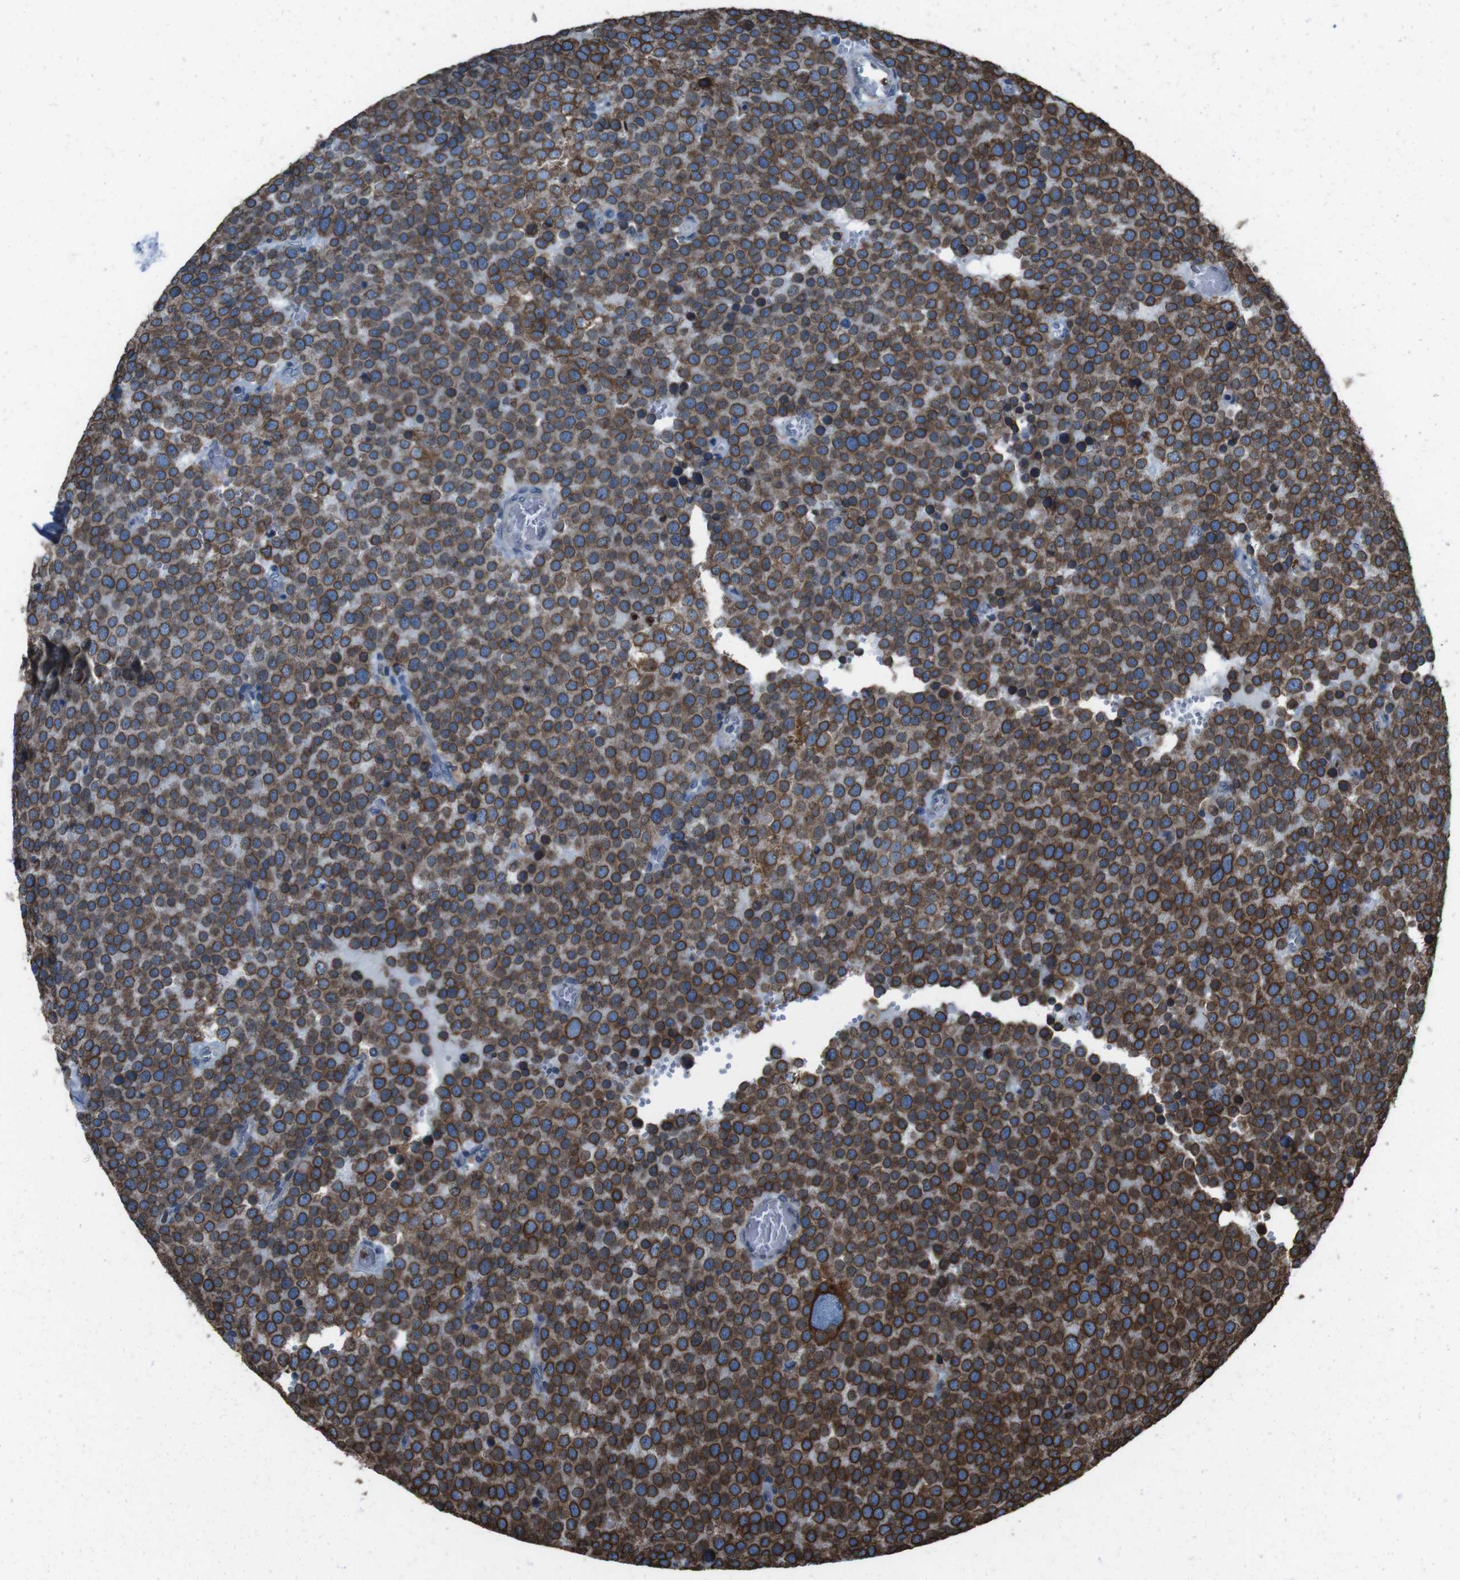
{"staining": {"intensity": "moderate", "quantity": ">75%", "location": "cytoplasmic/membranous,nuclear"}, "tissue": "testis cancer", "cell_type": "Tumor cells", "image_type": "cancer", "snomed": [{"axis": "morphology", "description": "Normal tissue, NOS"}, {"axis": "morphology", "description": "Seminoma, NOS"}, {"axis": "topography", "description": "Testis"}], "caption": "Immunohistochemical staining of testis cancer (seminoma) shows medium levels of moderate cytoplasmic/membranous and nuclear protein expression in about >75% of tumor cells. (Stains: DAB (3,3'-diaminobenzidine) in brown, nuclei in blue, Microscopy: brightfield microscopy at high magnification).", "gene": "APMAP", "patient": {"sex": "male", "age": 71}}